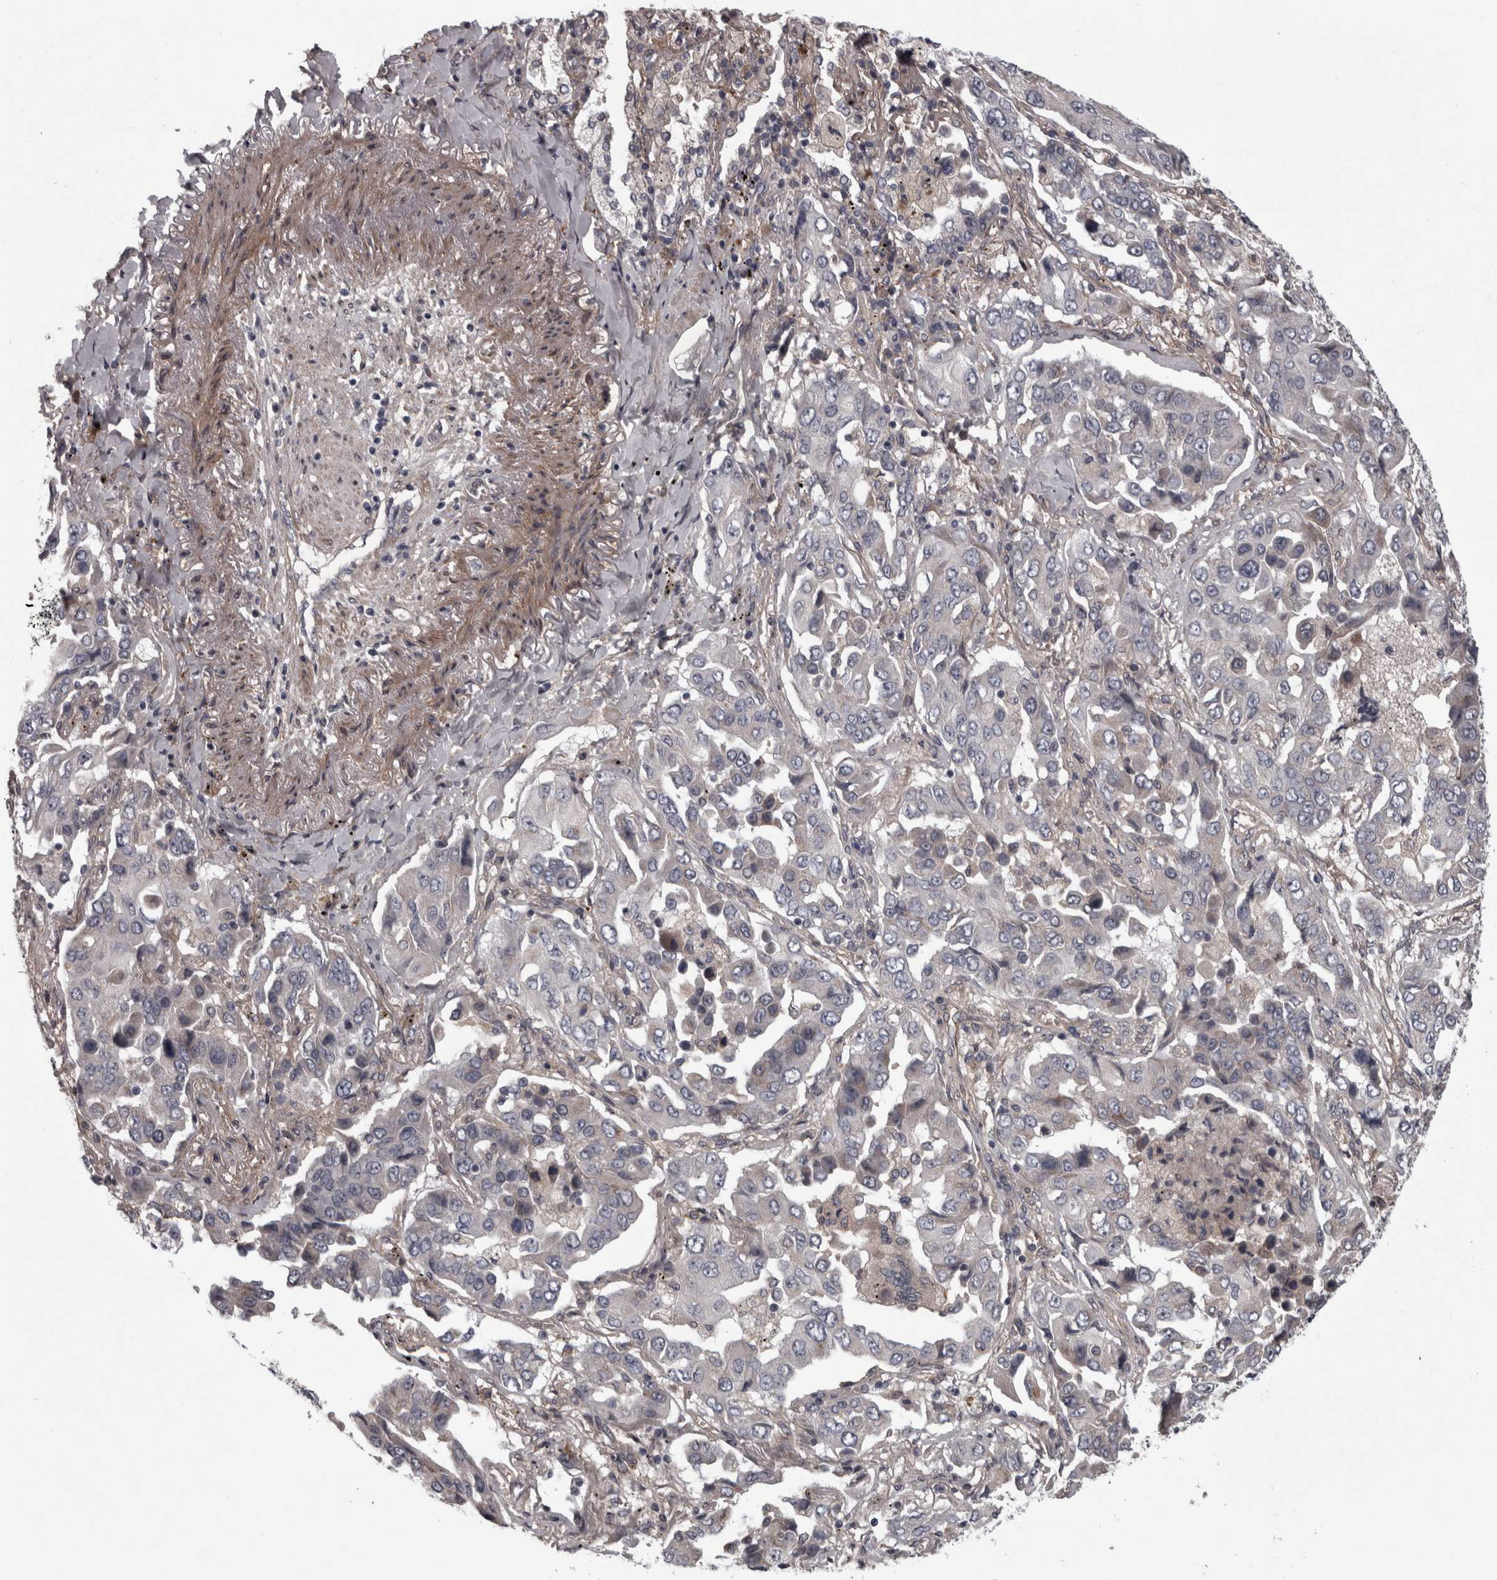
{"staining": {"intensity": "negative", "quantity": "none", "location": "none"}, "tissue": "lung cancer", "cell_type": "Tumor cells", "image_type": "cancer", "snomed": [{"axis": "morphology", "description": "Adenocarcinoma, NOS"}, {"axis": "topography", "description": "Lung"}], "caption": "DAB immunohistochemical staining of human adenocarcinoma (lung) displays no significant staining in tumor cells.", "gene": "RSU1", "patient": {"sex": "female", "age": 65}}